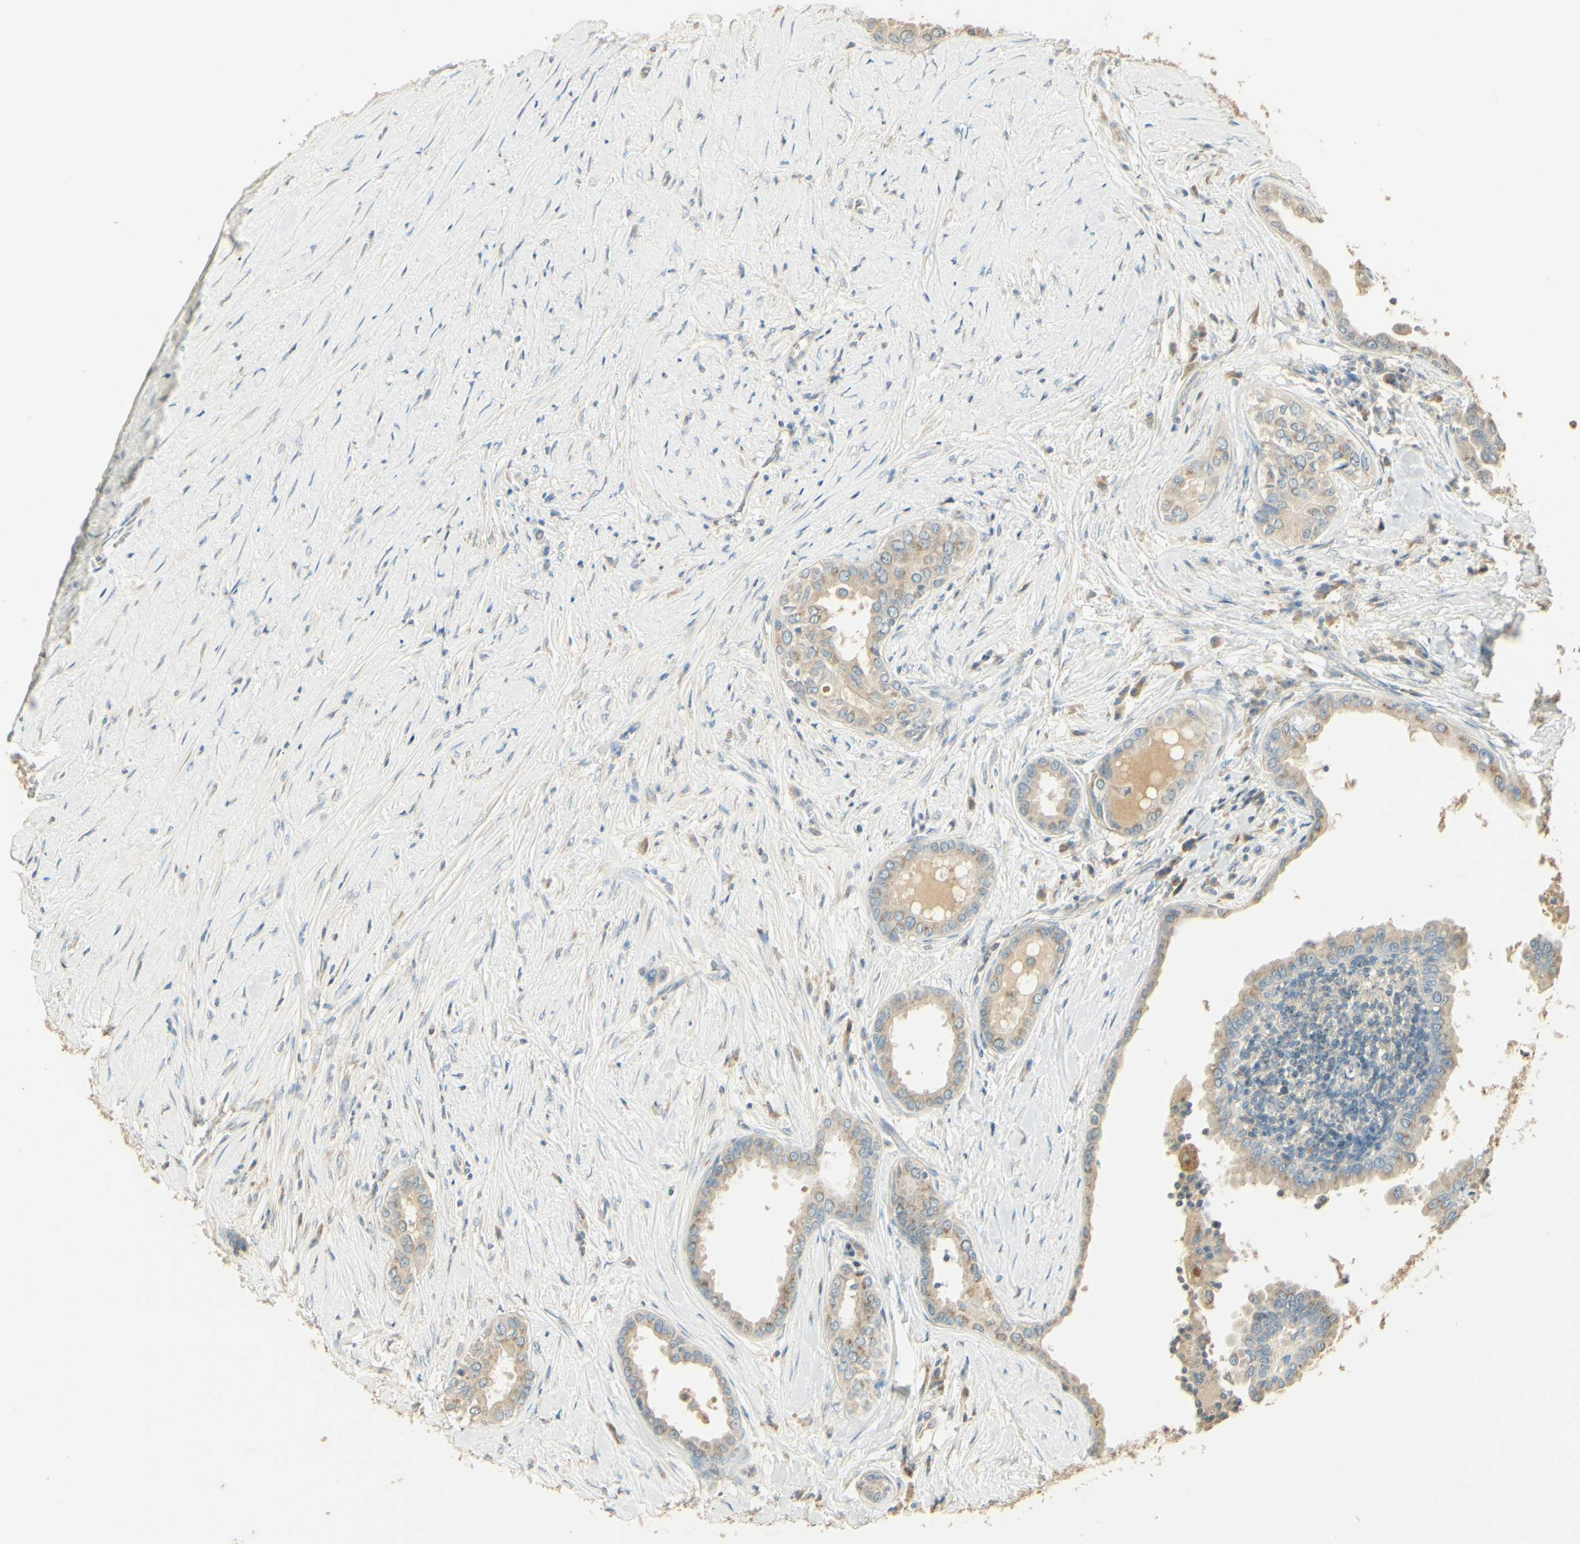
{"staining": {"intensity": "weak", "quantity": "25%-75%", "location": "cytoplasmic/membranous"}, "tissue": "thyroid cancer", "cell_type": "Tumor cells", "image_type": "cancer", "snomed": [{"axis": "morphology", "description": "Papillary adenocarcinoma, NOS"}, {"axis": "topography", "description": "Thyroid gland"}], "caption": "Papillary adenocarcinoma (thyroid) tissue demonstrates weak cytoplasmic/membranous staining in about 25%-75% of tumor cells", "gene": "UXS1", "patient": {"sex": "male", "age": 33}}